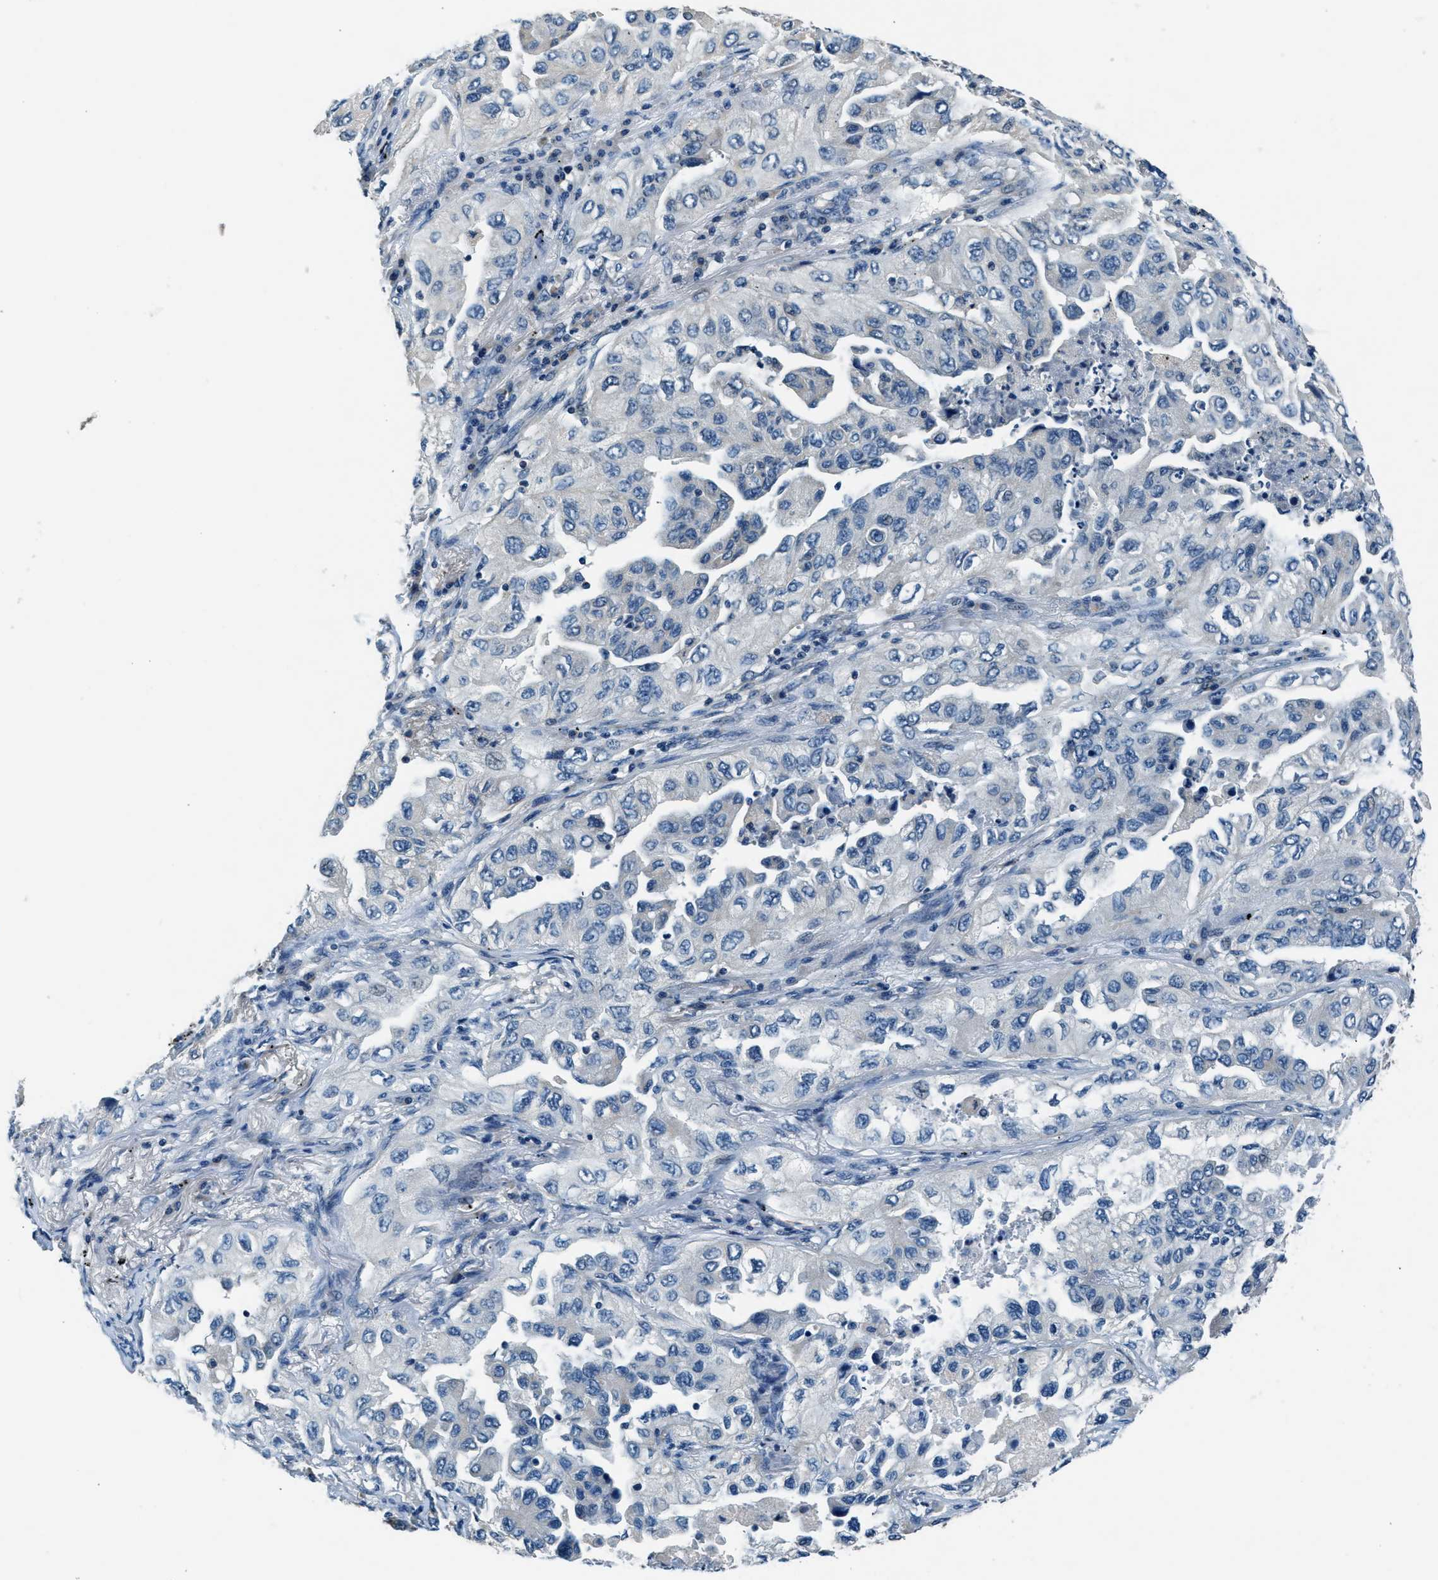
{"staining": {"intensity": "negative", "quantity": "none", "location": "none"}, "tissue": "lung cancer", "cell_type": "Tumor cells", "image_type": "cancer", "snomed": [{"axis": "morphology", "description": "Adenocarcinoma, NOS"}, {"axis": "topography", "description": "Lung"}], "caption": "Lung adenocarcinoma was stained to show a protein in brown. There is no significant staining in tumor cells.", "gene": "NME8", "patient": {"sex": "female", "age": 65}}